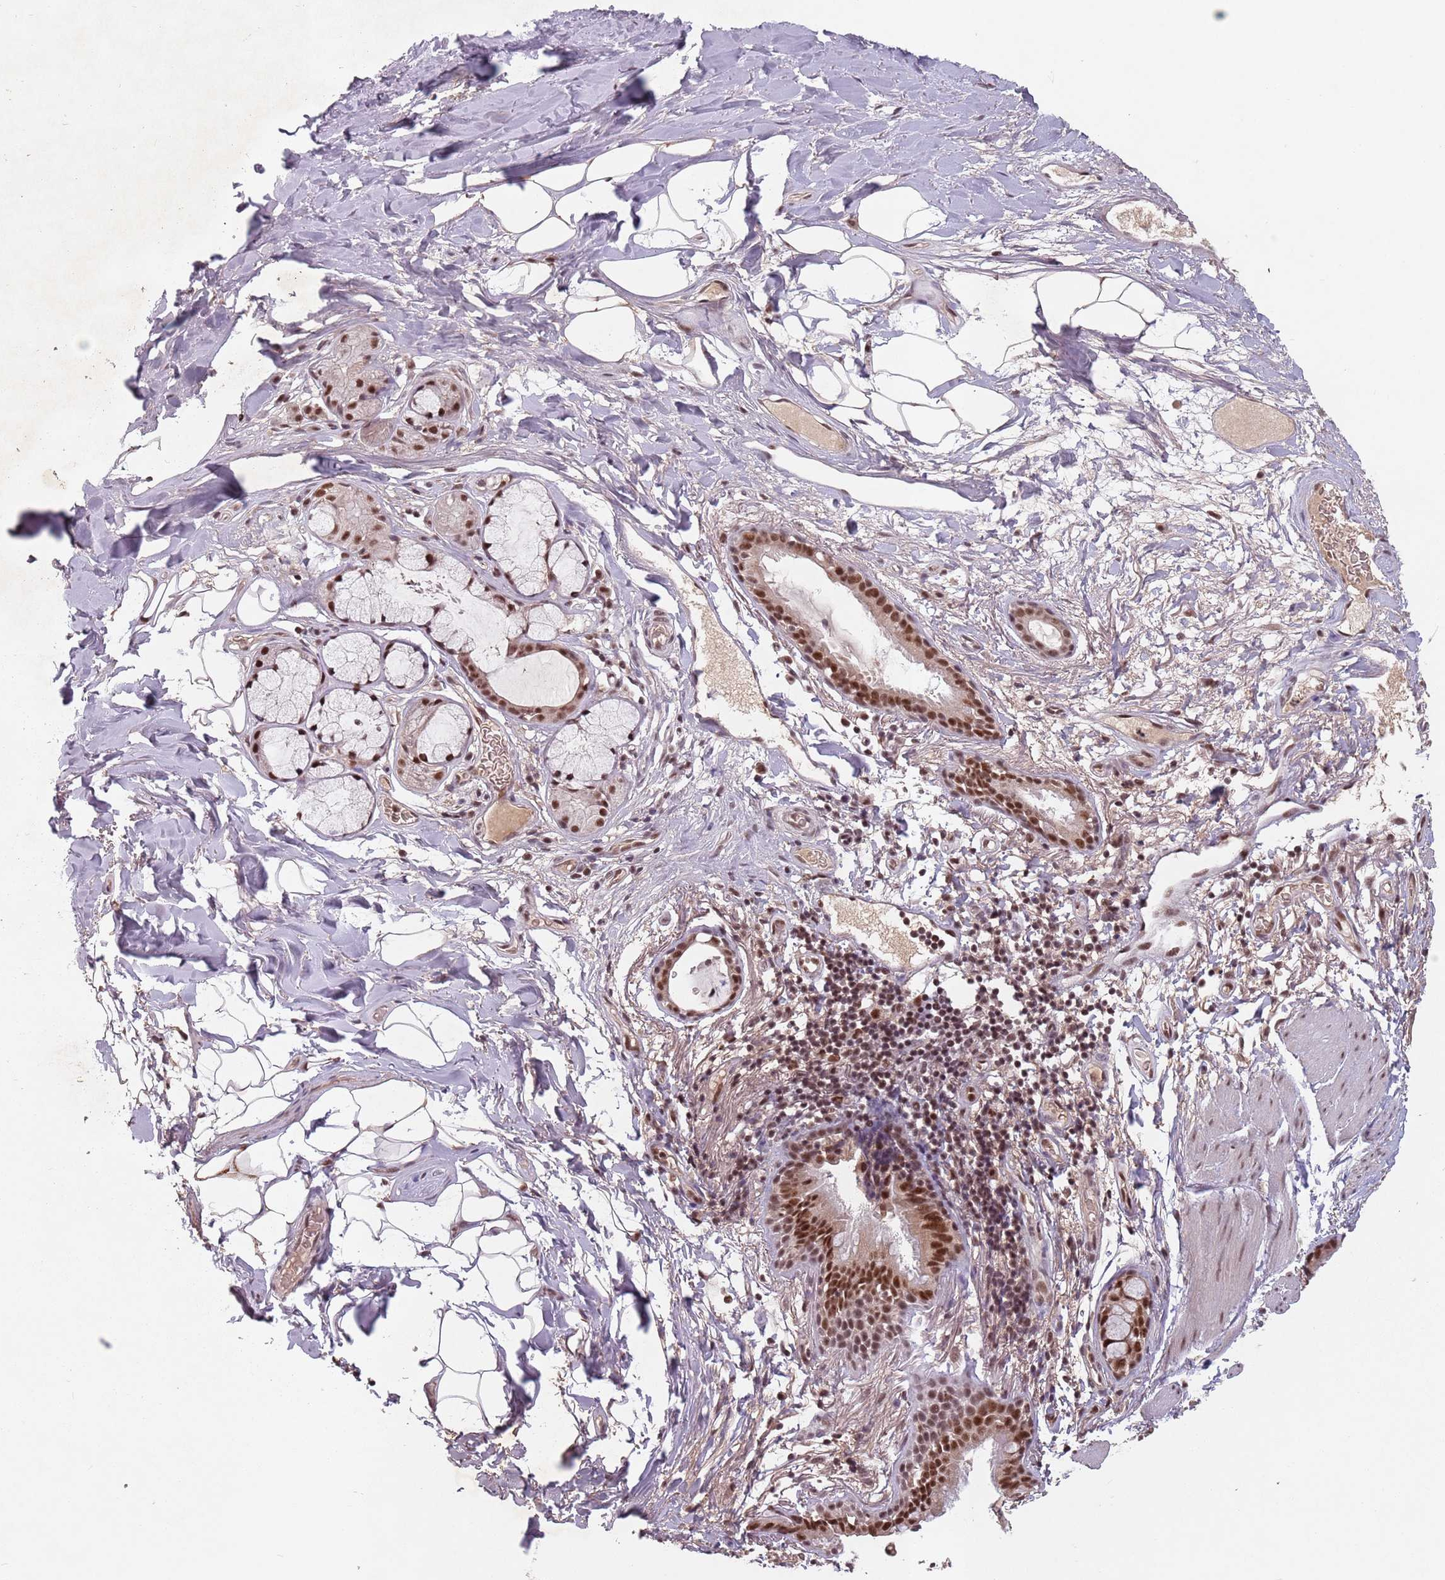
{"staining": {"intensity": "strong", "quantity": ">75%", "location": "nuclear"}, "tissue": "bronchus", "cell_type": "Respiratory epithelial cells", "image_type": "normal", "snomed": [{"axis": "morphology", "description": "Normal tissue, NOS"}, {"axis": "topography", "description": "Cartilage tissue"}], "caption": "Protein analysis of benign bronchus displays strong nuclear positivity in approximately >75% of respiratory epithelial cells. (DAB (3,3'-diaminobenzidine) IHC, brown staining for protein, blue staining for nuclei).", "gene": "NCBP1", "patient": {"sex": "male", "age": 63}}